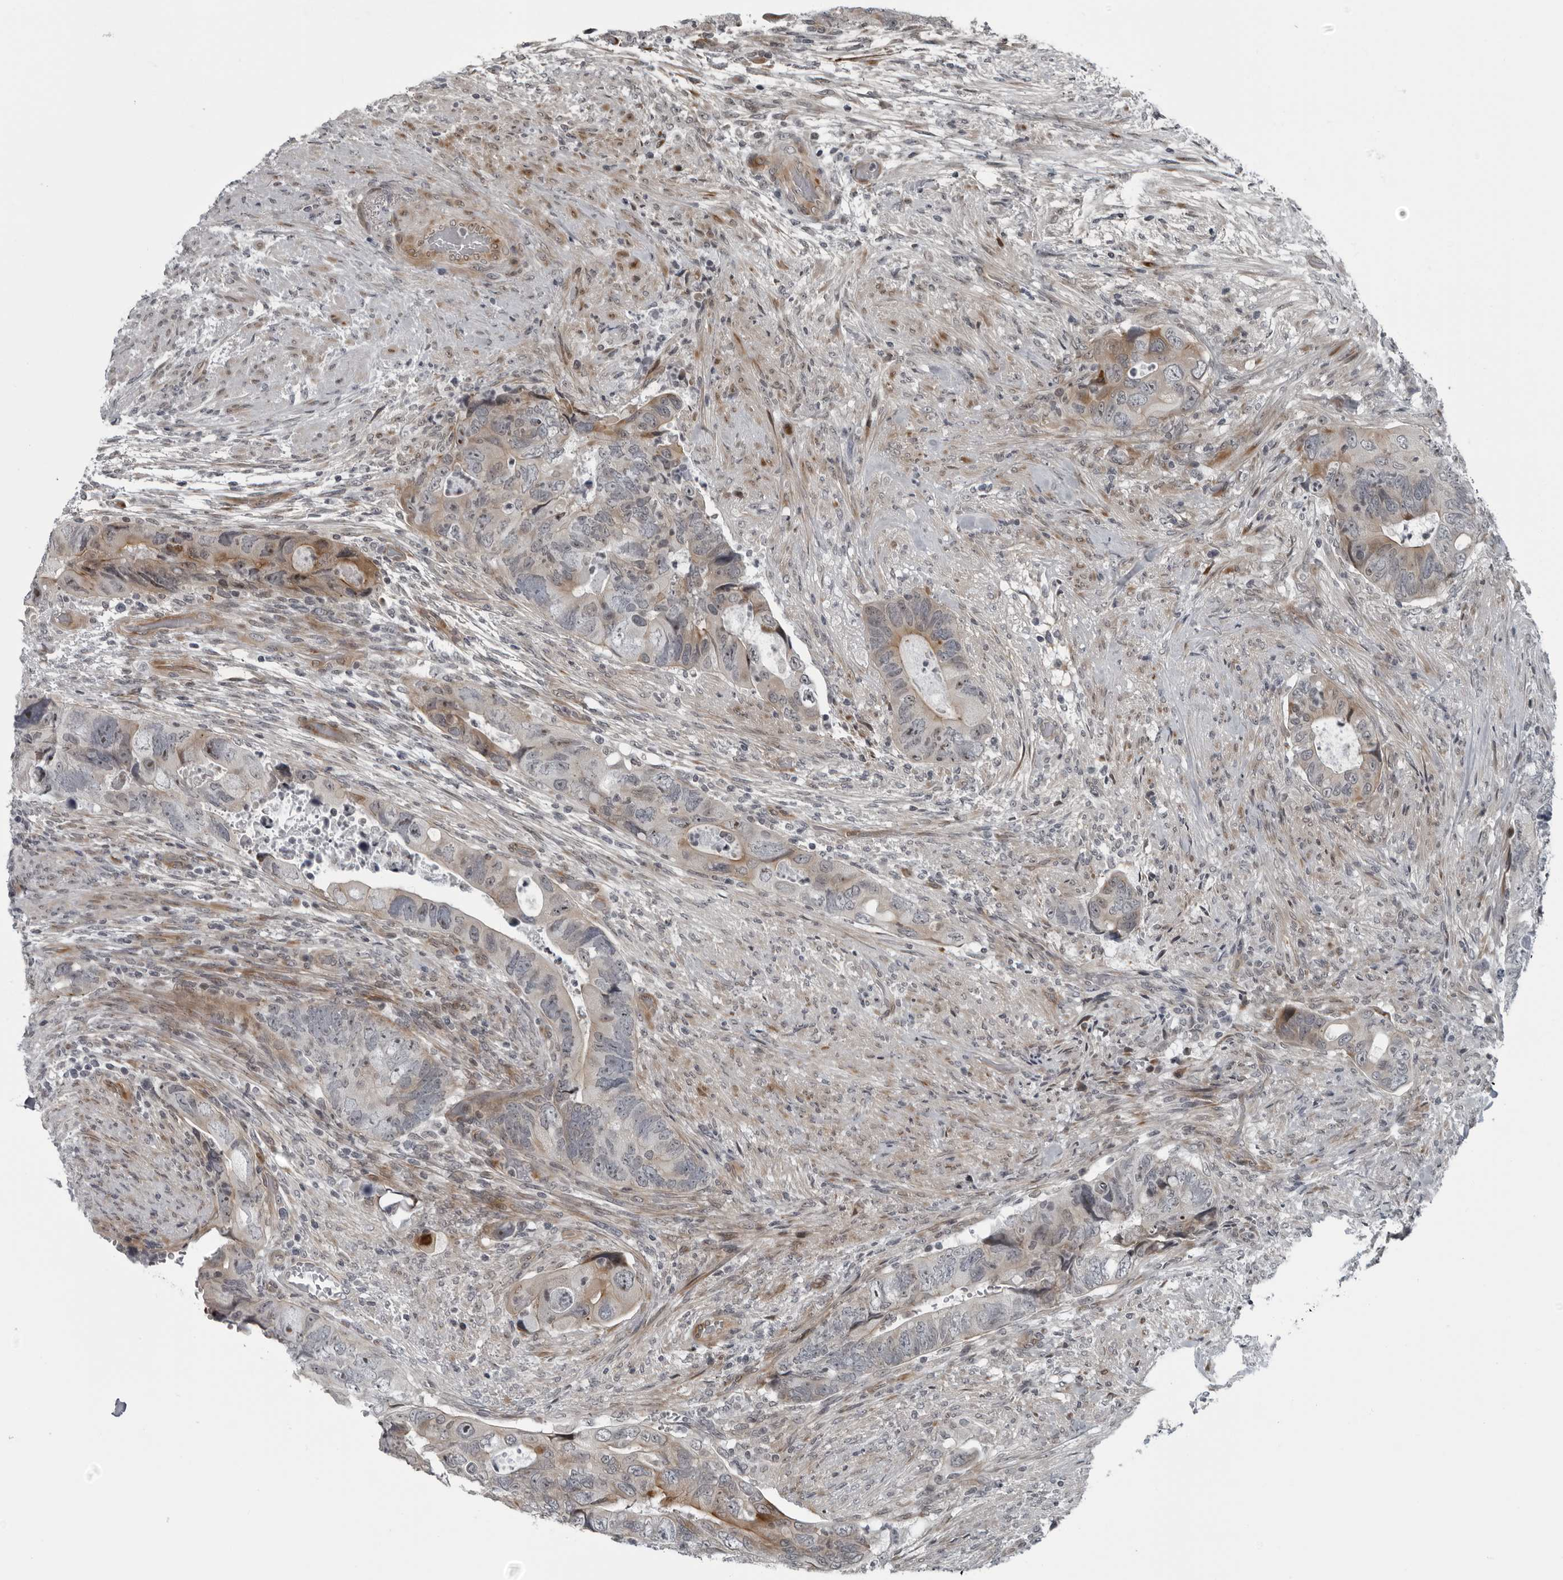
{"staining": {"intensity": "moderate", "quantity": "<25%", "location": "cytoplasmic/membranous,nuclear"}, "tissue": "colorectal cancer", "cell_type": "Tumor cells", "image_type": "cancer", "snomed": [{"axis": "morphology", "description": "Adenocarcinoma, NOS"}, {"axis": "topography", "description": "Rectum"}], "caption": "Protein expression analysis of adenocarcinoma (colorectal) reveals moderate cytoplasmic/membranous and nuclear staining in about <25% of tumor cells.", "gene": "FAM102B", "patient": {"sex": "male", "age": 63}}